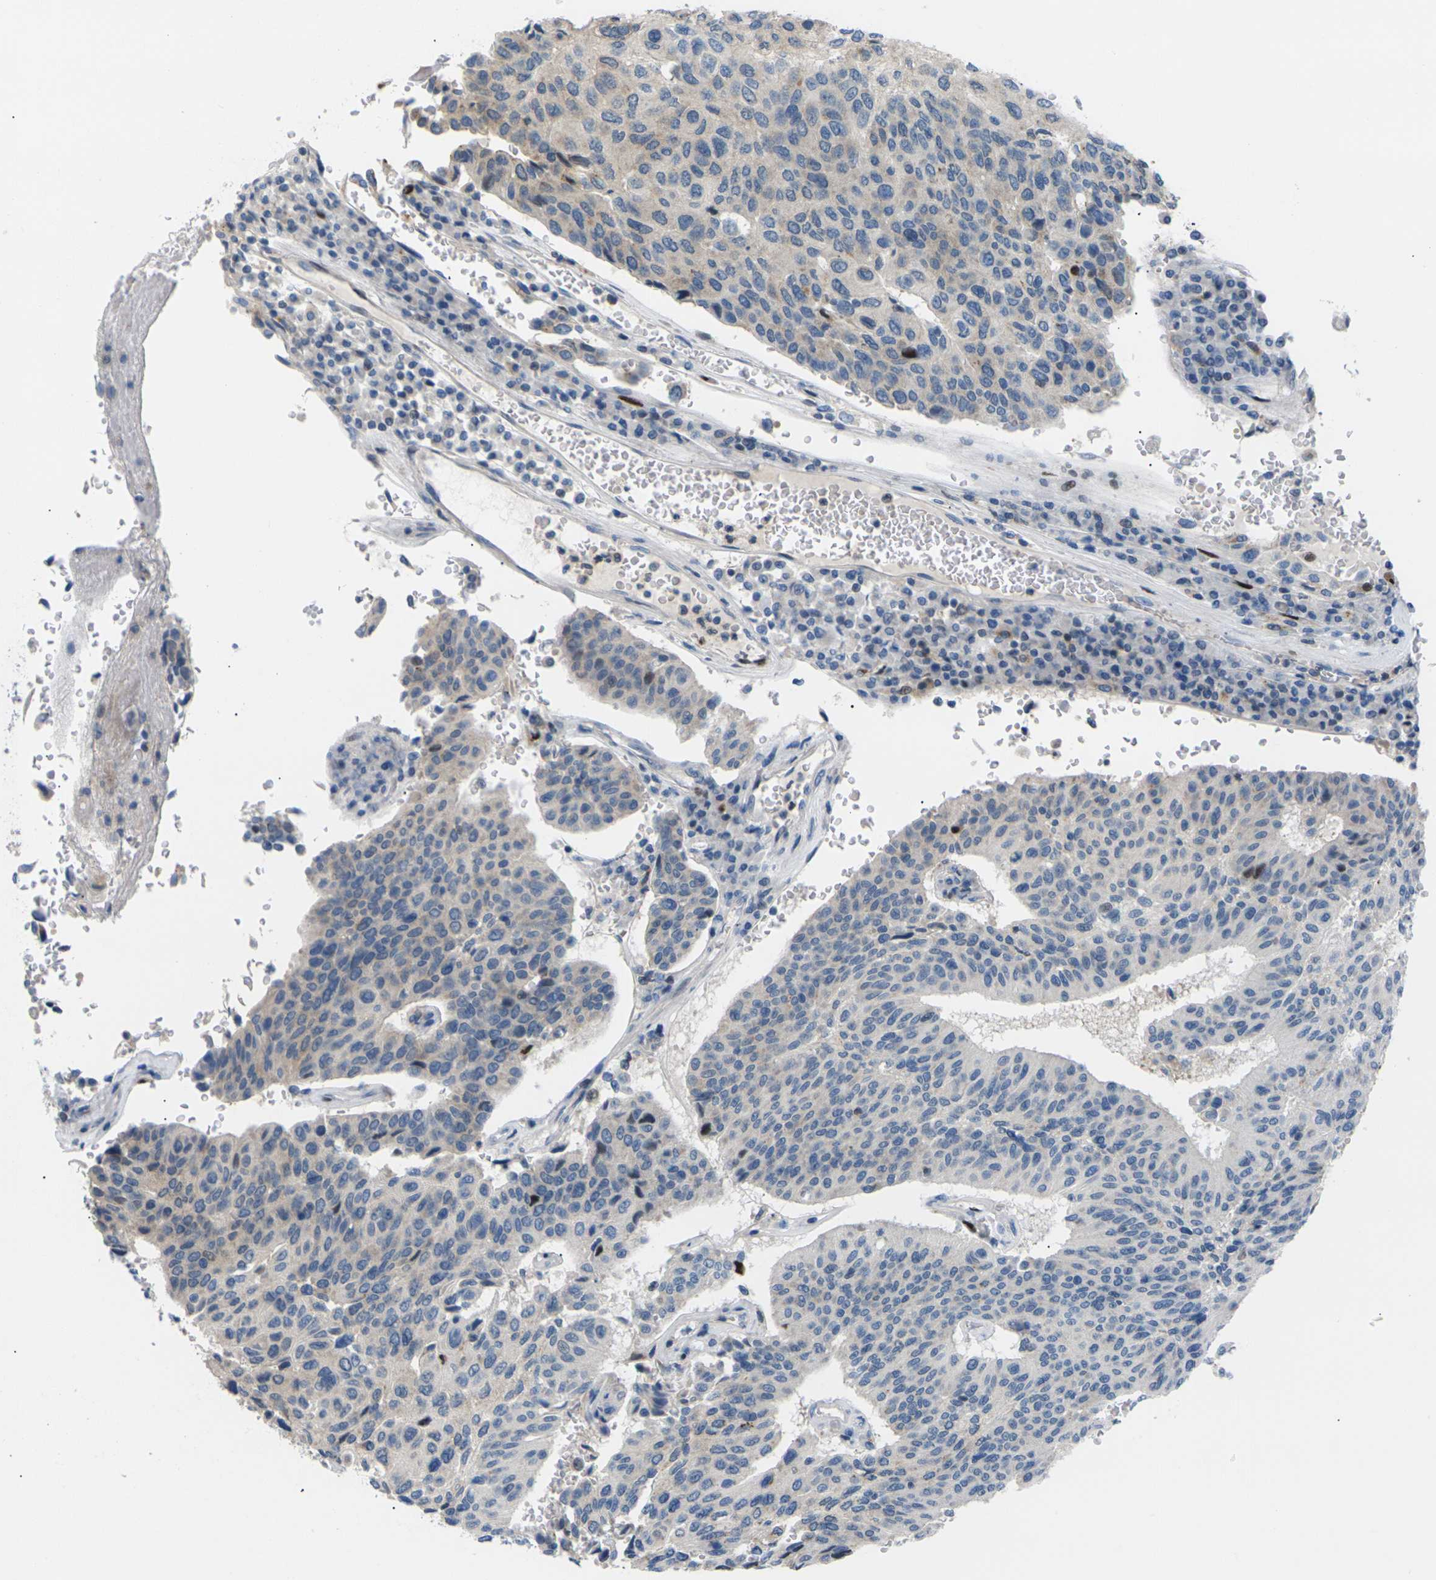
{"staining": {"intensity": "weak", "quantity": "<25%", "location": "cytoplasmic/membranous"}, "tissue": "urothelial cancer", "cell_type": "Tumor cells", "image_type": "cancer", "snomed": [{"axis": "morphology", "description": "Urothelial carcinoma, High grade"}, {"axis": "topography", "description": "Urinary bladder"}], "caption": "Immunohistochemical staining of high-grade urothelial carcinoma demonstrates no significant expression in tumor cells.", "gene": "RPS6KA3", "patient": {"sex": "male", "age": 66}}